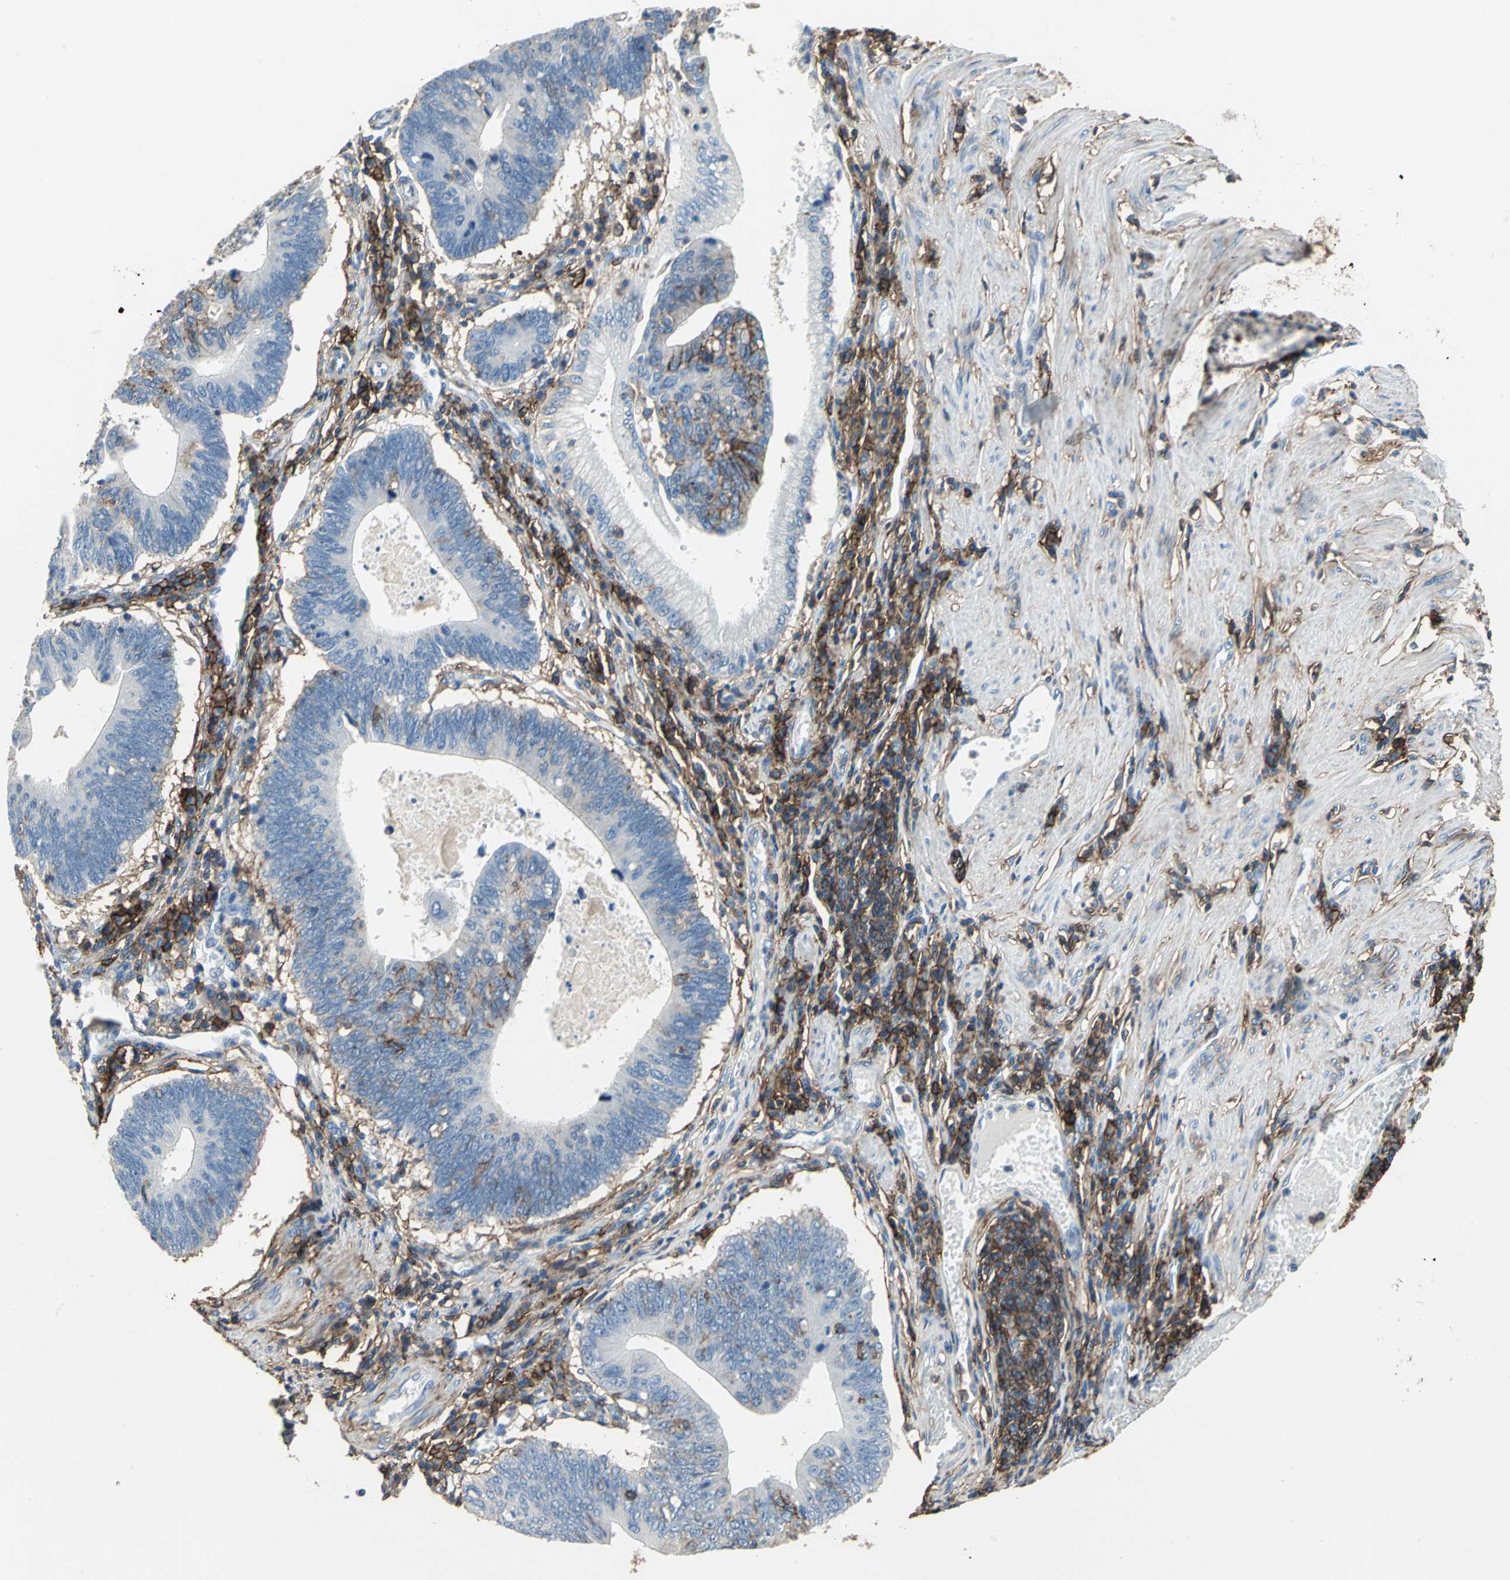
{"staining": {"intensity": "weak", "quantity": "<25%", "location": "cytoplasmic/membranous"}, "tissue": "stomach cancer", "cell_type": "Tumor cells", "image_type": "cancer", "snomed": [{"axis": "morphology", "description": "Adenocarcinoma, NOS"}, {"axis": "topography", "description": "Stomach"}], "caption": "Immunohistochemical staining of adenocarcinoma (stomach) shows no significant positivity in tumor cells.", "gene": "CD44", "patient": {"sex": "male", "age": 59}}